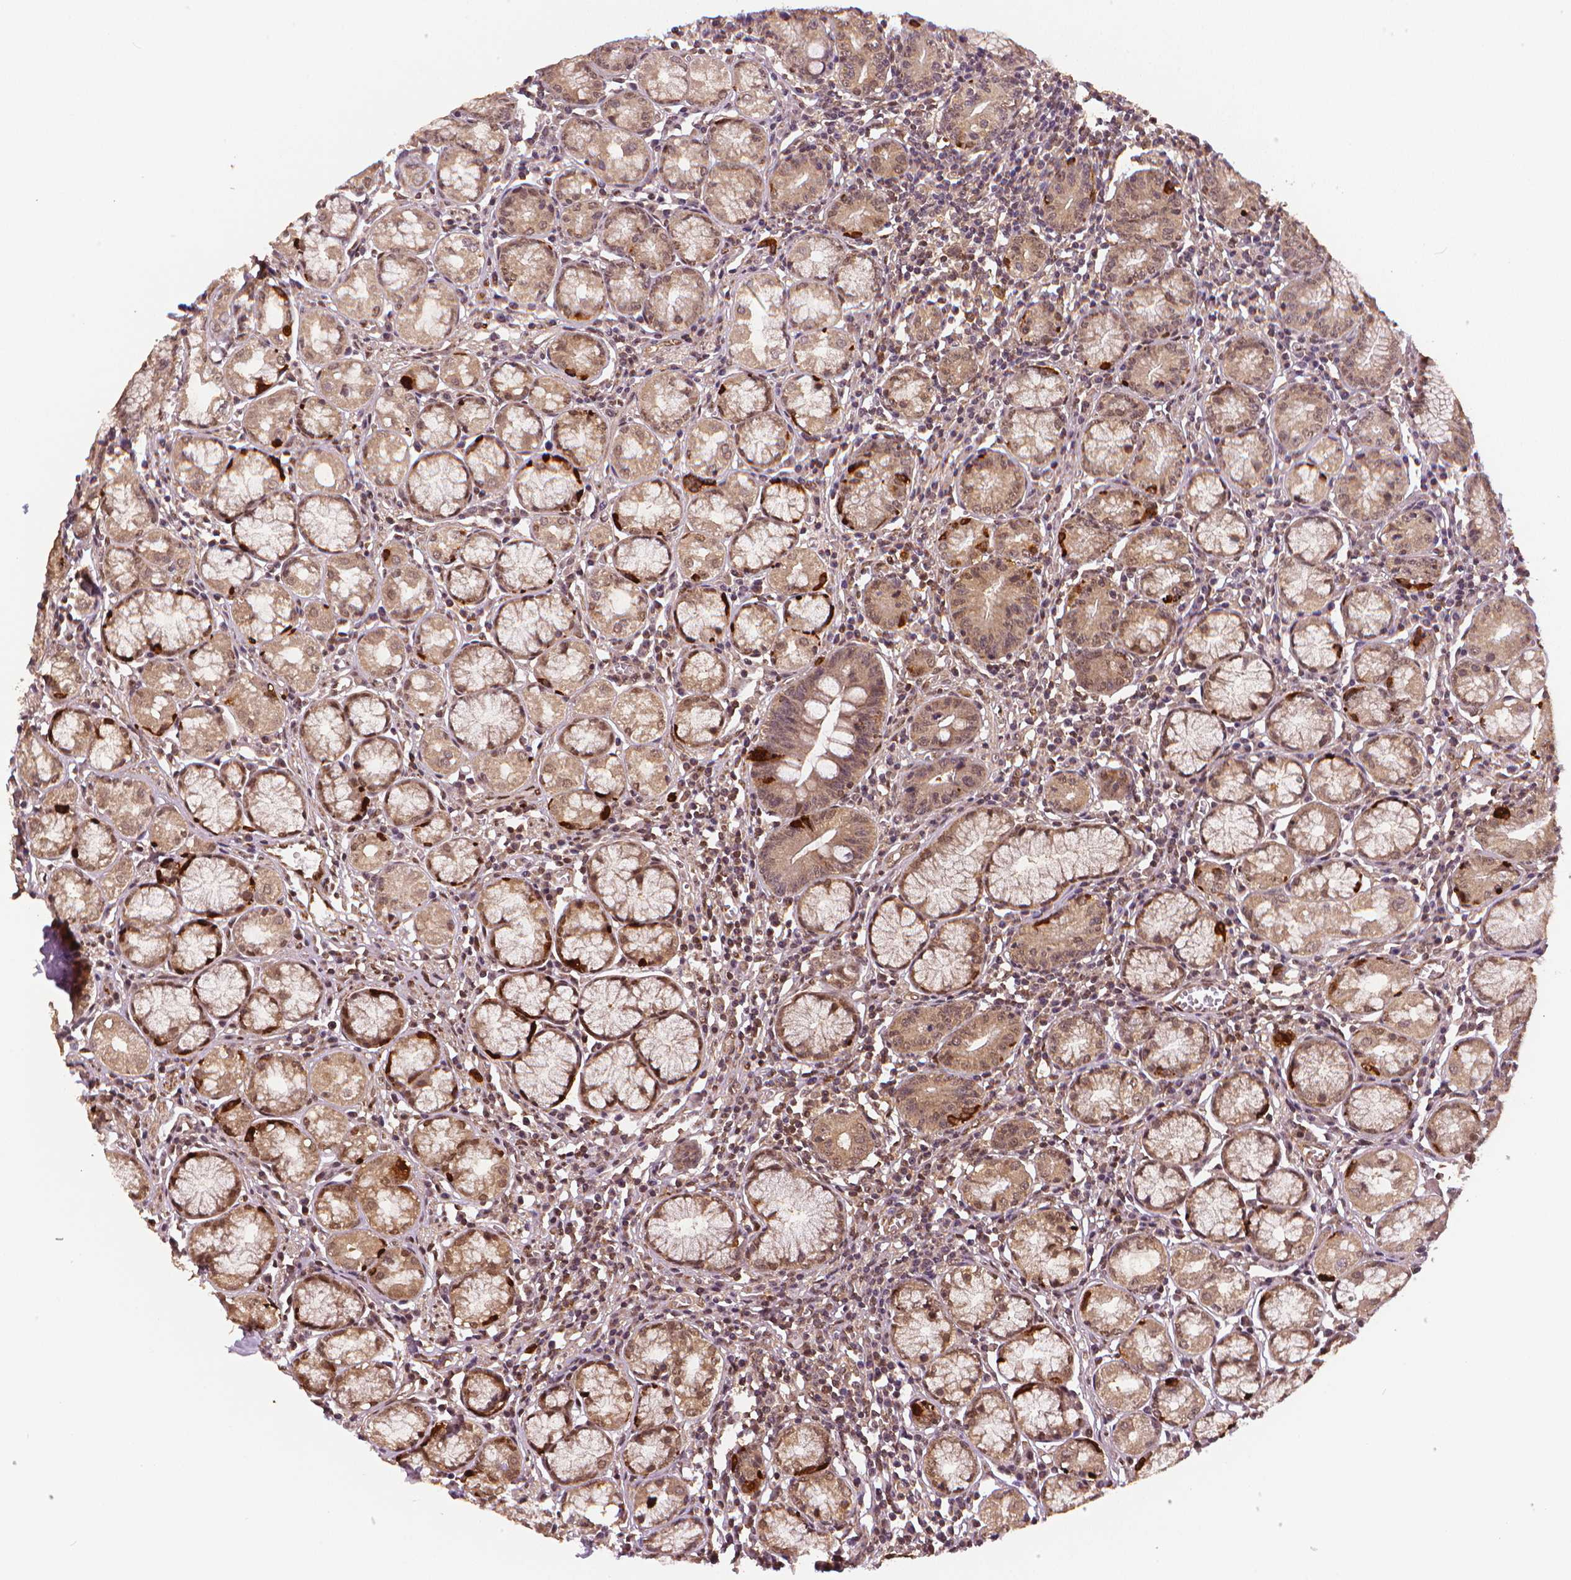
{"staining": {"intensity": "moderate", "quantity": ">75%", "location": "cytoplasmic/membranous"}, "tissue": "stomach", "cell_type": "Glandular cells", "image_type": "normal", "snomed": [{"axis": "morphology", "description": "Normal tissue, NOS"}, {"axis": "topography", "description": "Stomach"}], "caption": "Immunohistochemical staining of normal human stomach exhibits moderate cytoplasmic/membranous protein expression in approximately >75% of glandular cells.", "gene": "STAT3", "patient": {"sex": "male", "age": 55}}